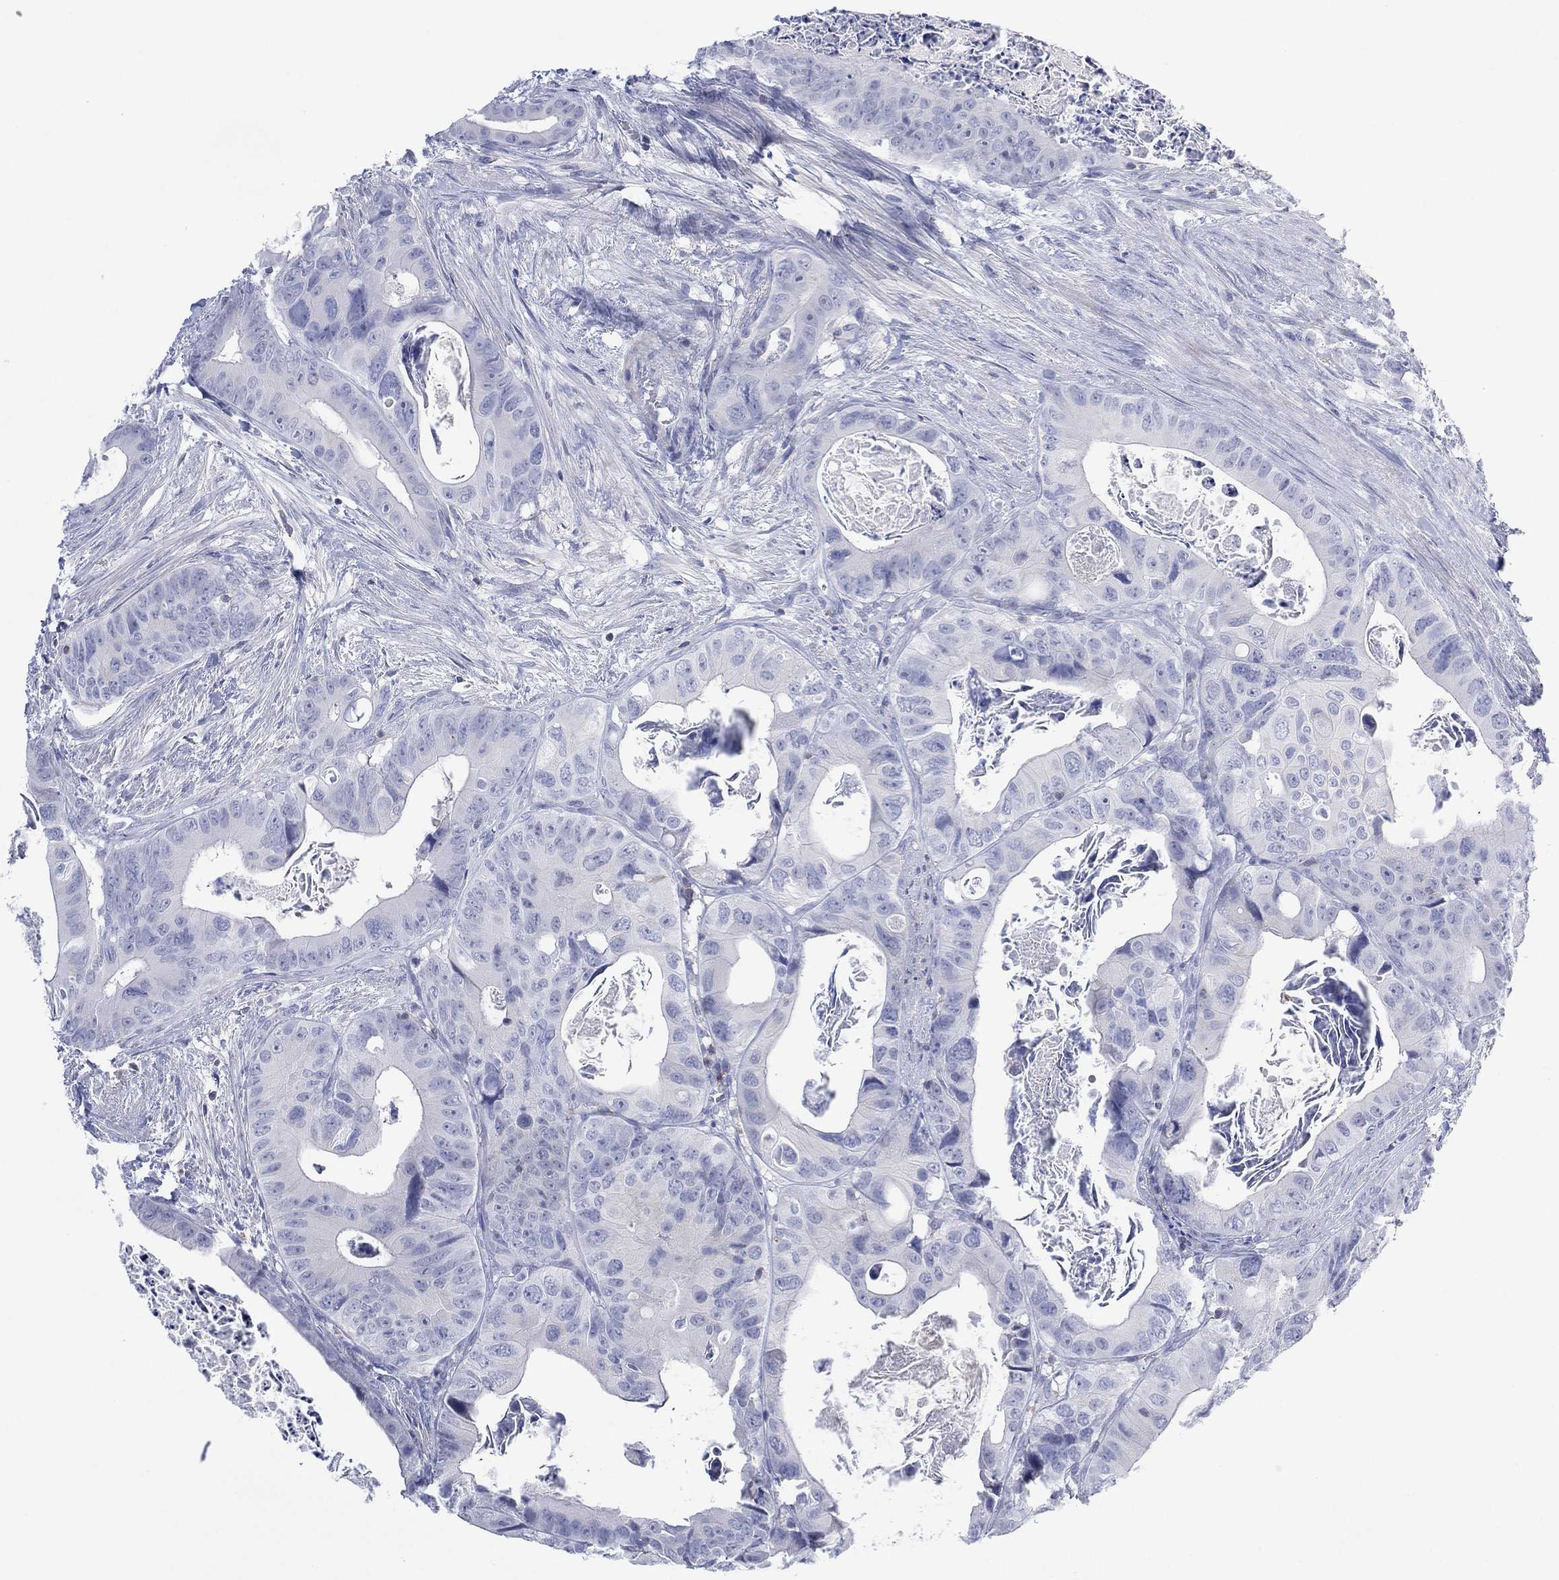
{"staining": {"intensity": "negative", "quantity": "none", "location": "none"}, "tissue": "colorectal cancer", "cell_type": "Tumor cells", "image_type": "cancer", "snomed": [{"axis": "morphology", "description": "Adenocarcinoma, NOS"}, {"axis": "topography", "description": "Rectum"}], "caption": "Protein analysis of adenocarcinoma (colorectal) exhibits no significant positivity in tumor cells.", "gene": "SEPTIN1", "patient": {"sex": "male", "age": 64}}